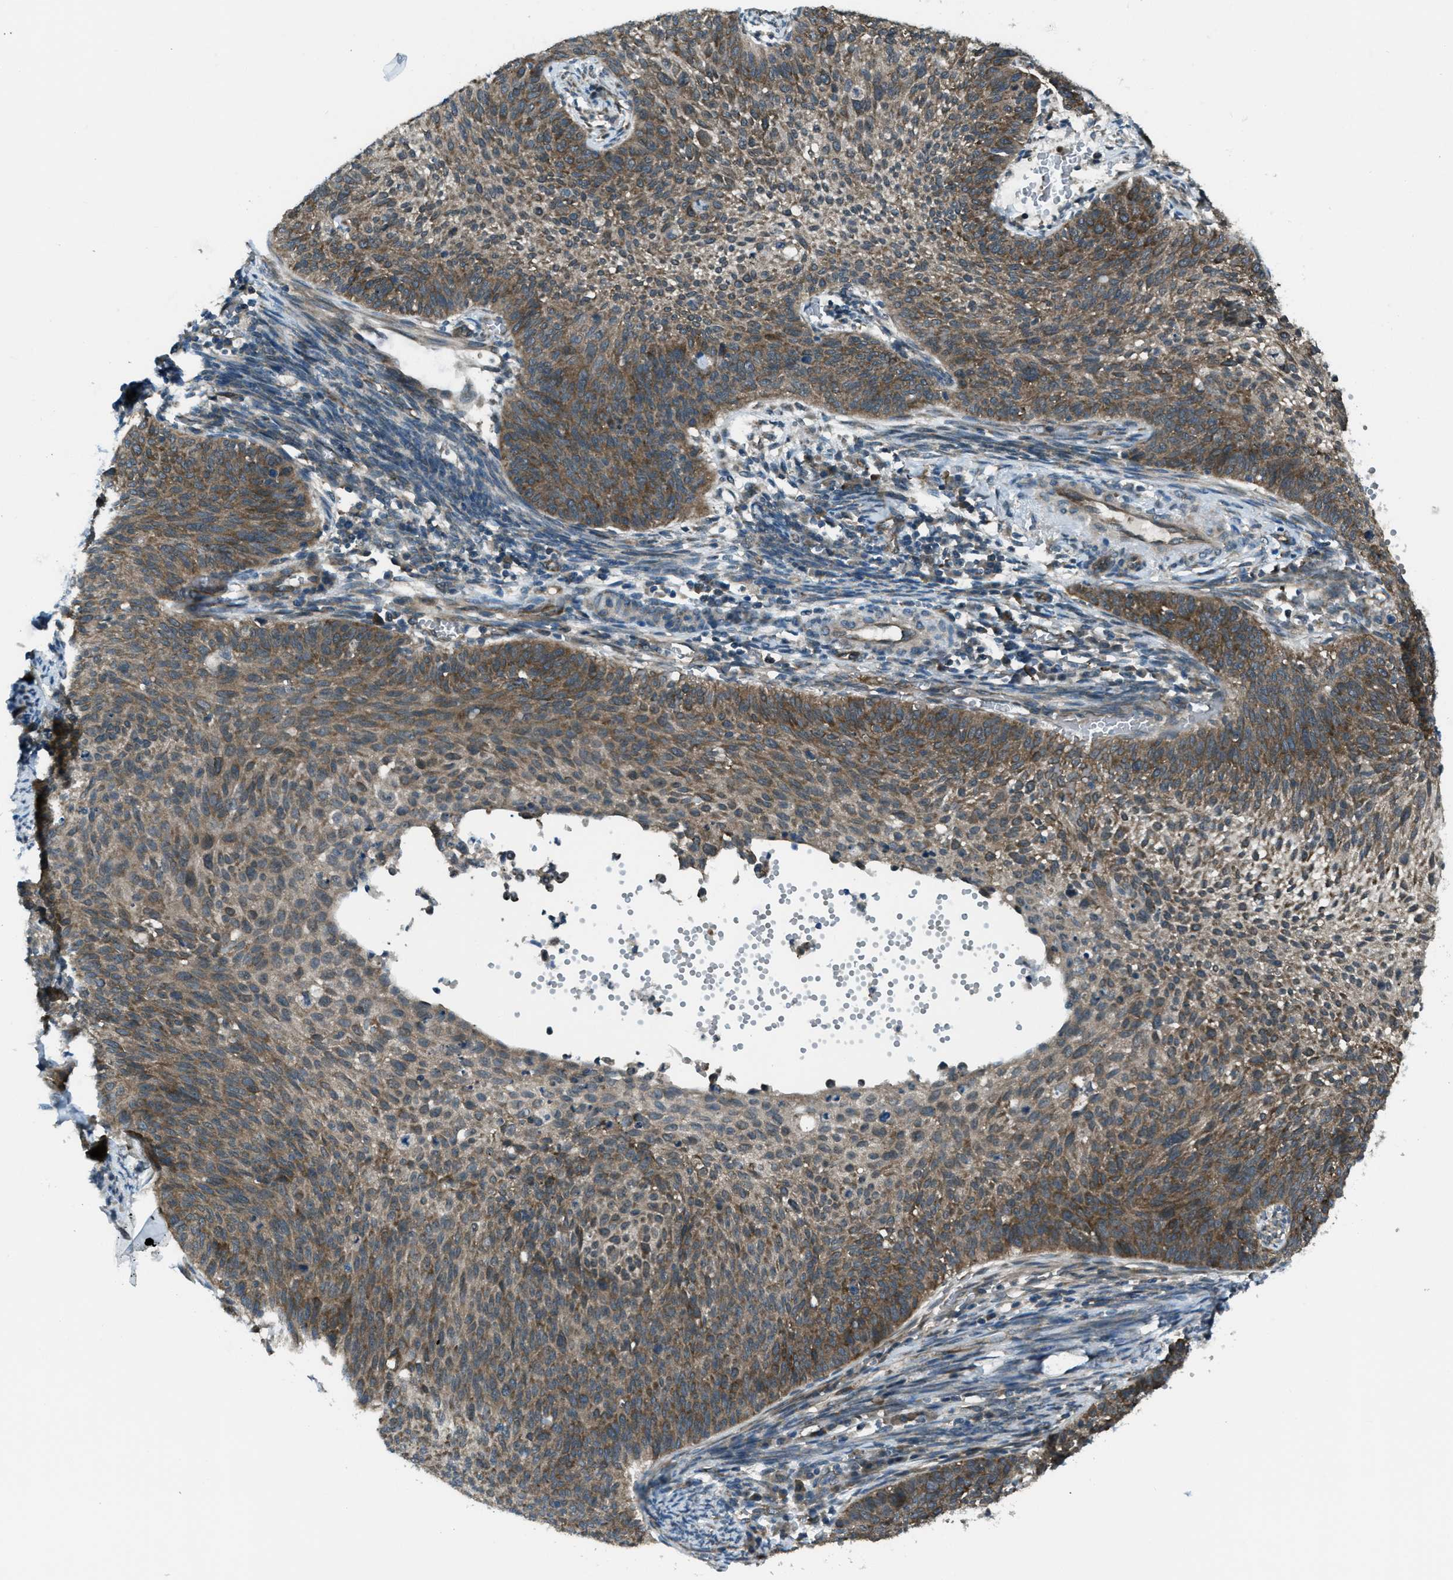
{"staining": {"intensity": "moderate", "quantity": ">75%", "location": "cytoplasmic/membranous"}, "tissue": "cervical cancer", "cell_type": "Tumor cells", "image_type": "cancer", "snomed": [{"axis": "morphology", "description": "Squamous cell carcinoma, NOS"}, {"axis": "topography", "description": "Cervix"}], "caption": "There is medium levels of moderate cytoplasmic/membranous expression in tumor cells of cervical squamous cell carcinoma, as demonstrated by immunohistochemical staining (brown color).", "gene": "ASAP2", "patient": {"sex": "female", "age": 70}}